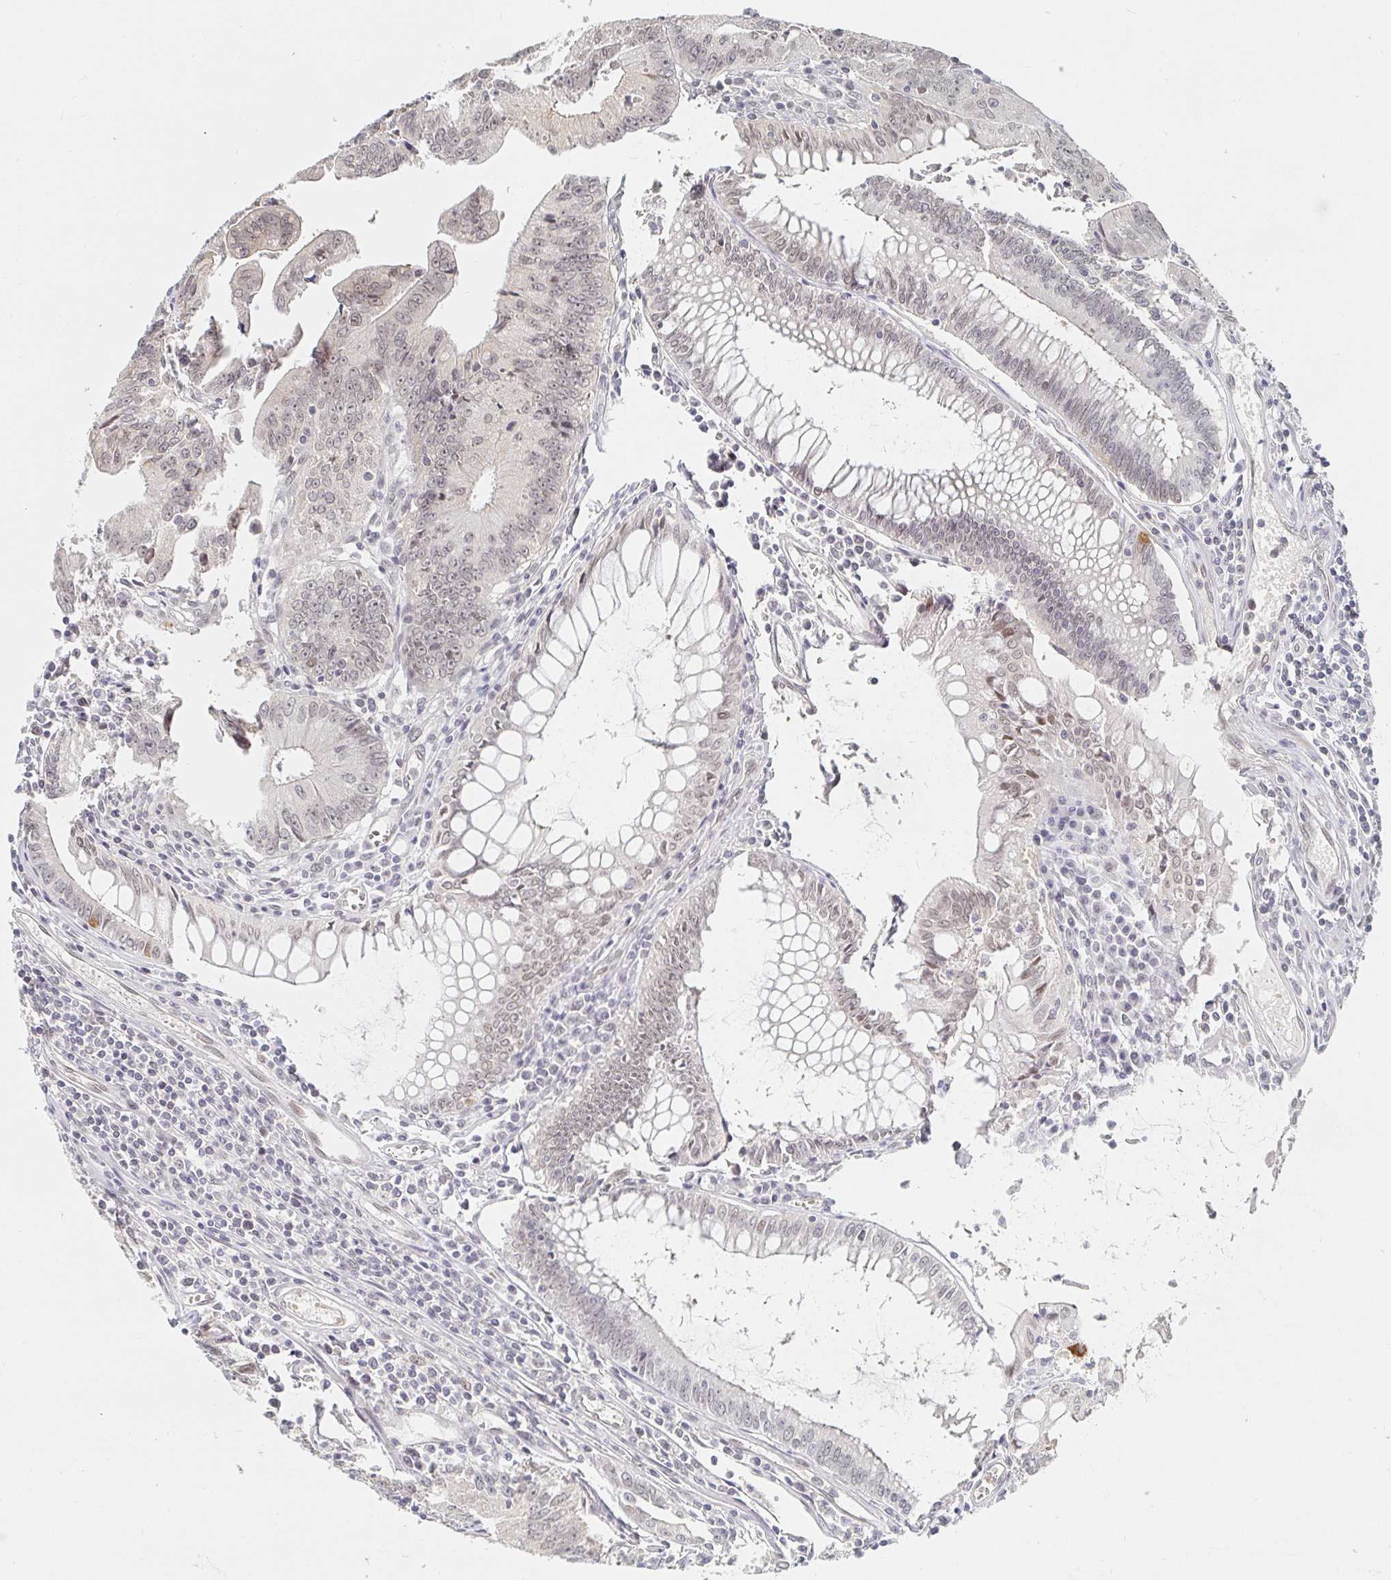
{"staining": {"intensity": "weak", "quantity": "<25%", "location": "nuclear"}, "tissue": "colorectal cancer", "cell_type": "Tumor cells", "image_type": "cancer", "snomed": [{"axis": "morphology", "description": "Adenocarcinoma, NOS"}, {"axis": "topography", "description": "Rectum"}], "caption": "High power microscopy image of an immunohistochemistry (IHC) micrograph of adenocarcinoma (colorectal), revealing no significant positivity in tumor cells.", "gene": "CHD2", "patient": {"sex": "female", "age": 81}}